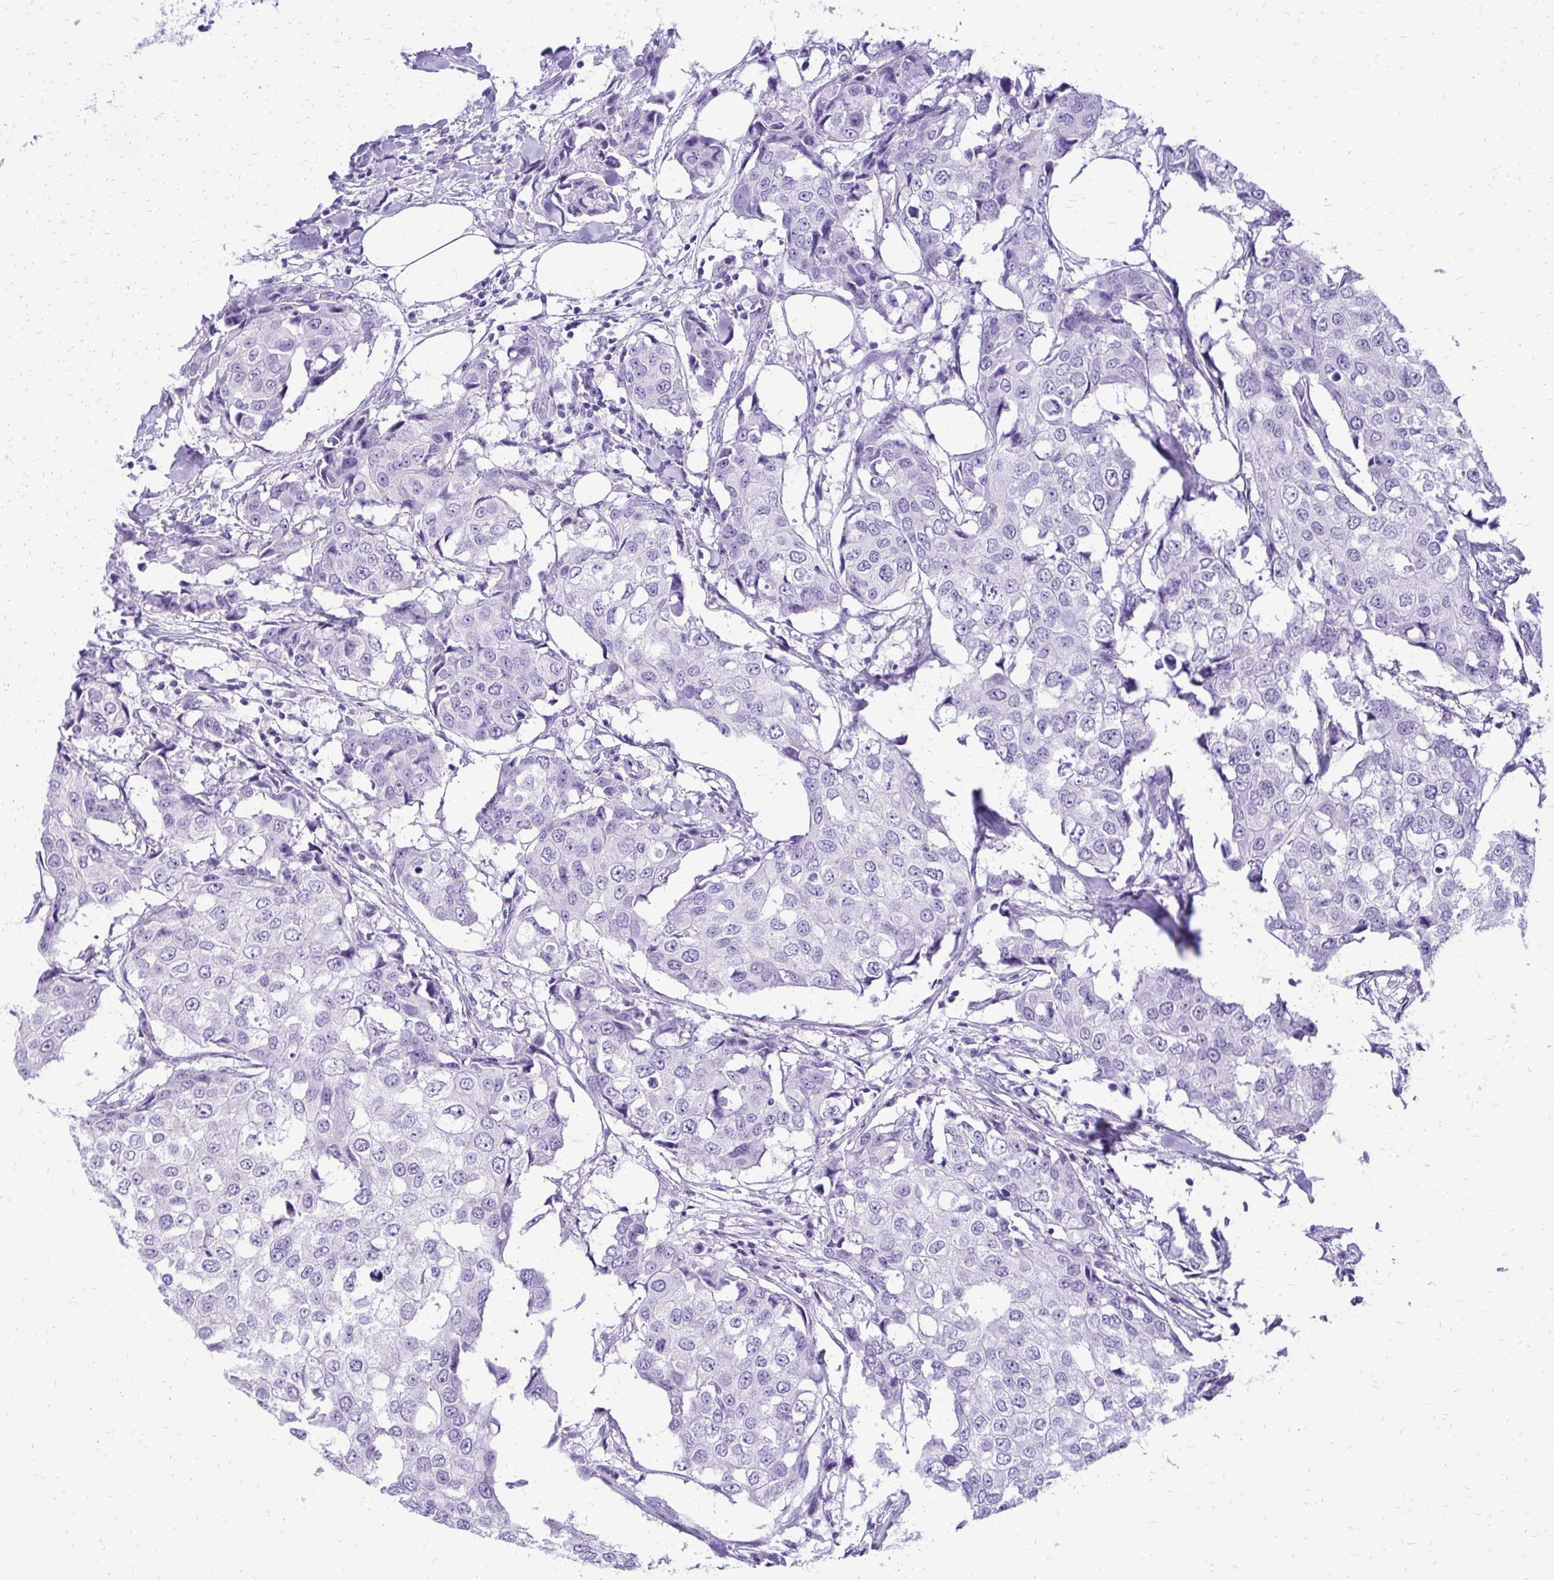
{"staining": {"intensity": "negative", "quantity": "none", "location": "none"}, "tissue": "breast cancer", "cell_type": "Tumor cells", "image_type": "cancer", "snomed": [{"axis": "morphology", "description": "Duct carcinoma"}, {"axis": "topography", "description": "Breast"}], "caption": "An immunohistochemistry image of breast cancer (invasive ductal carcinoma) is shown. There is no staining in tumor cells of breast cancer (invasive ductal carcinoma).", "gene": "SLC32A1", "patient": {"sex": "female", "age": 27}}